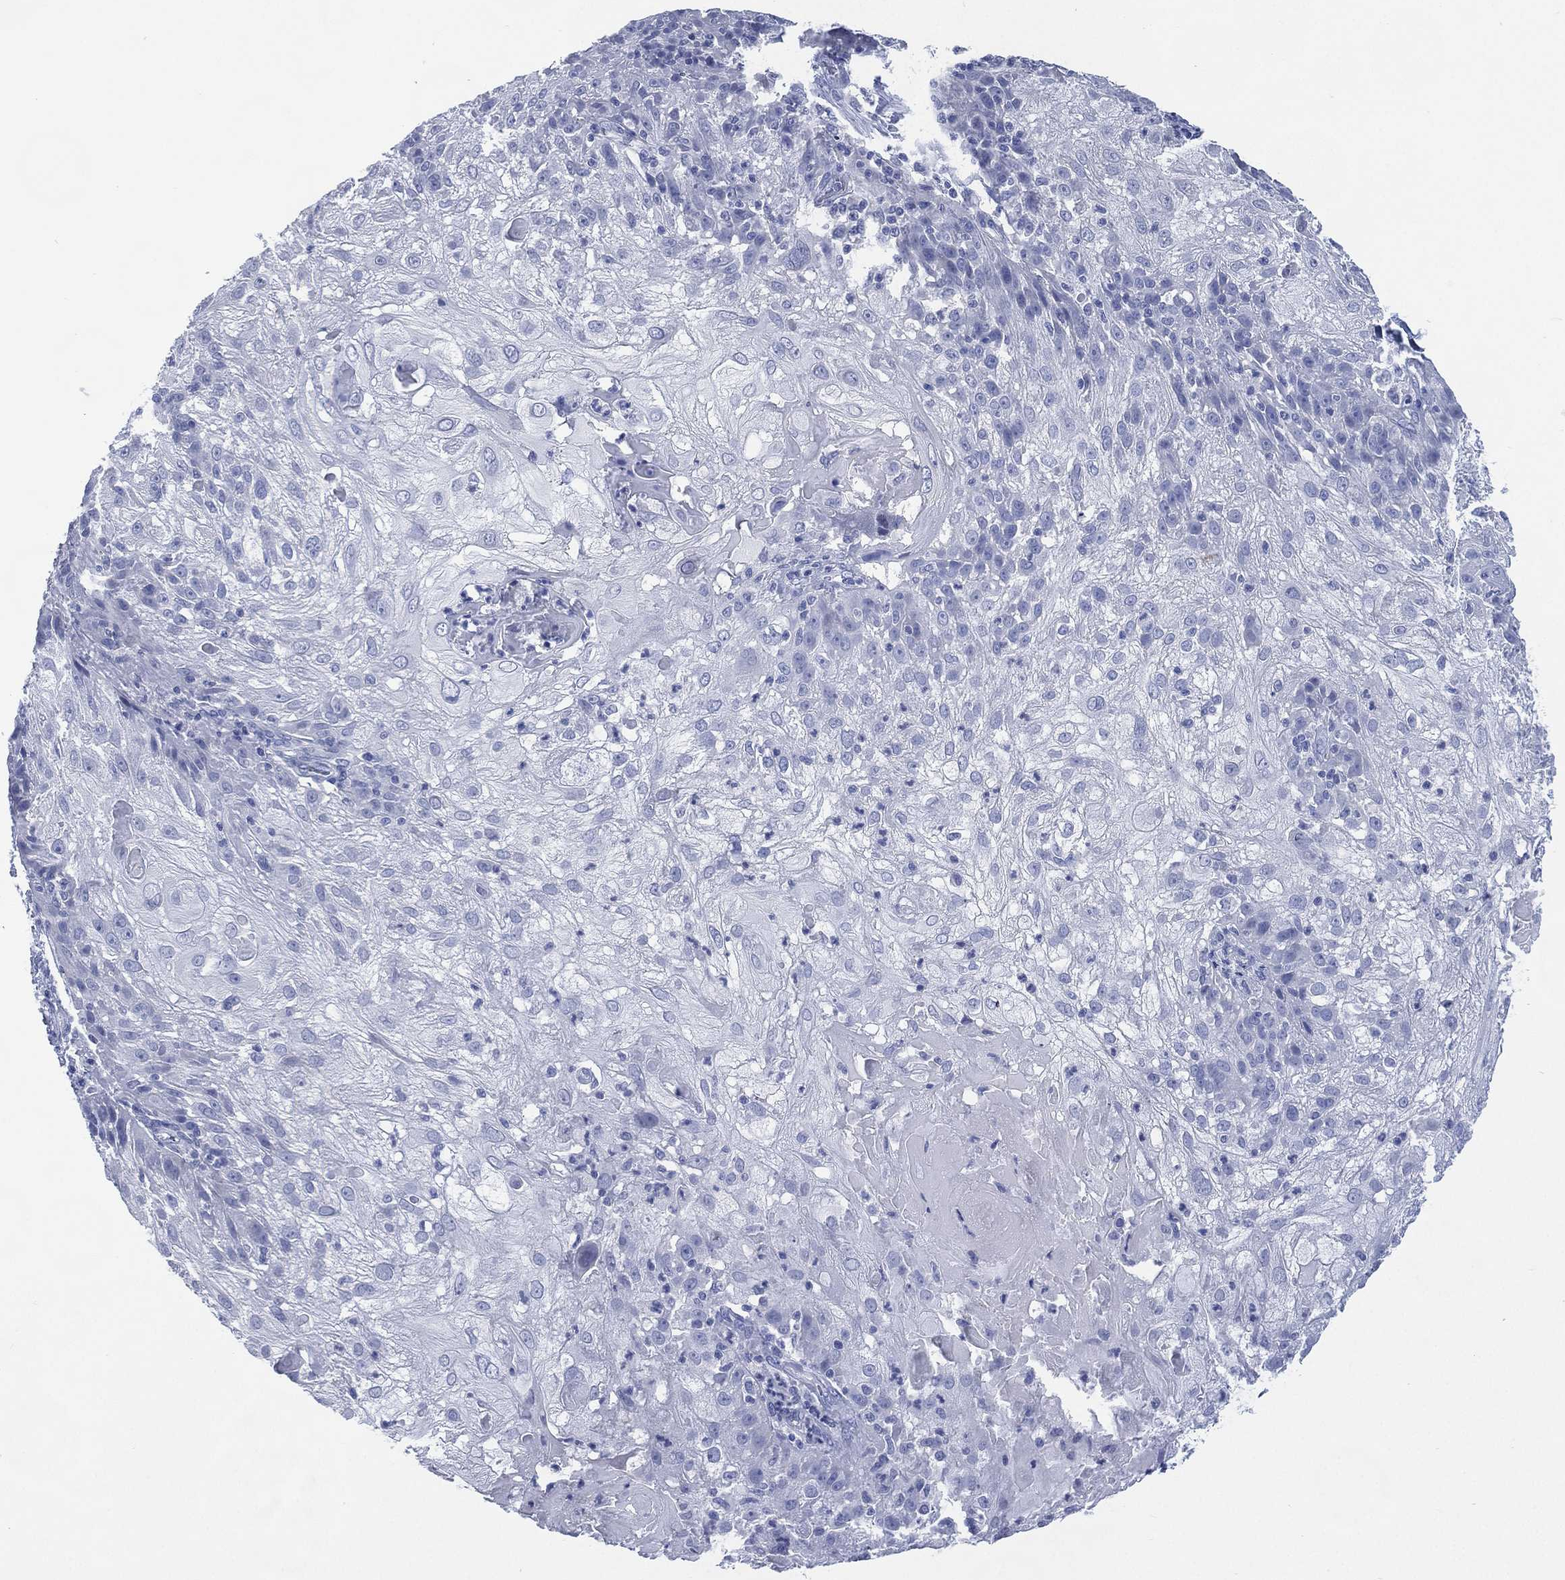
{"staining": {"intensity": "negative", "quantity": "none", "location": "none"}, "tissue": "skin cancer", "cell_type": "Tumor cells", "image_type": "cancer", "snomed": [{"axis": "morphology", "description": "Normal tissue, NOS"}, {"axis": "morphology", "description": "Squamous cell carcinoma, NOS"}, {"axis": "topography", "description": "Skin"}], "caption": "IHC photomicrograph of human skin cancer (squamous cell carcinoma) stained for a protein (brown), which displays no positivity in tumor cells.", "gene": "TMEM247", "patient": {"sex": "female", "age": 83}}